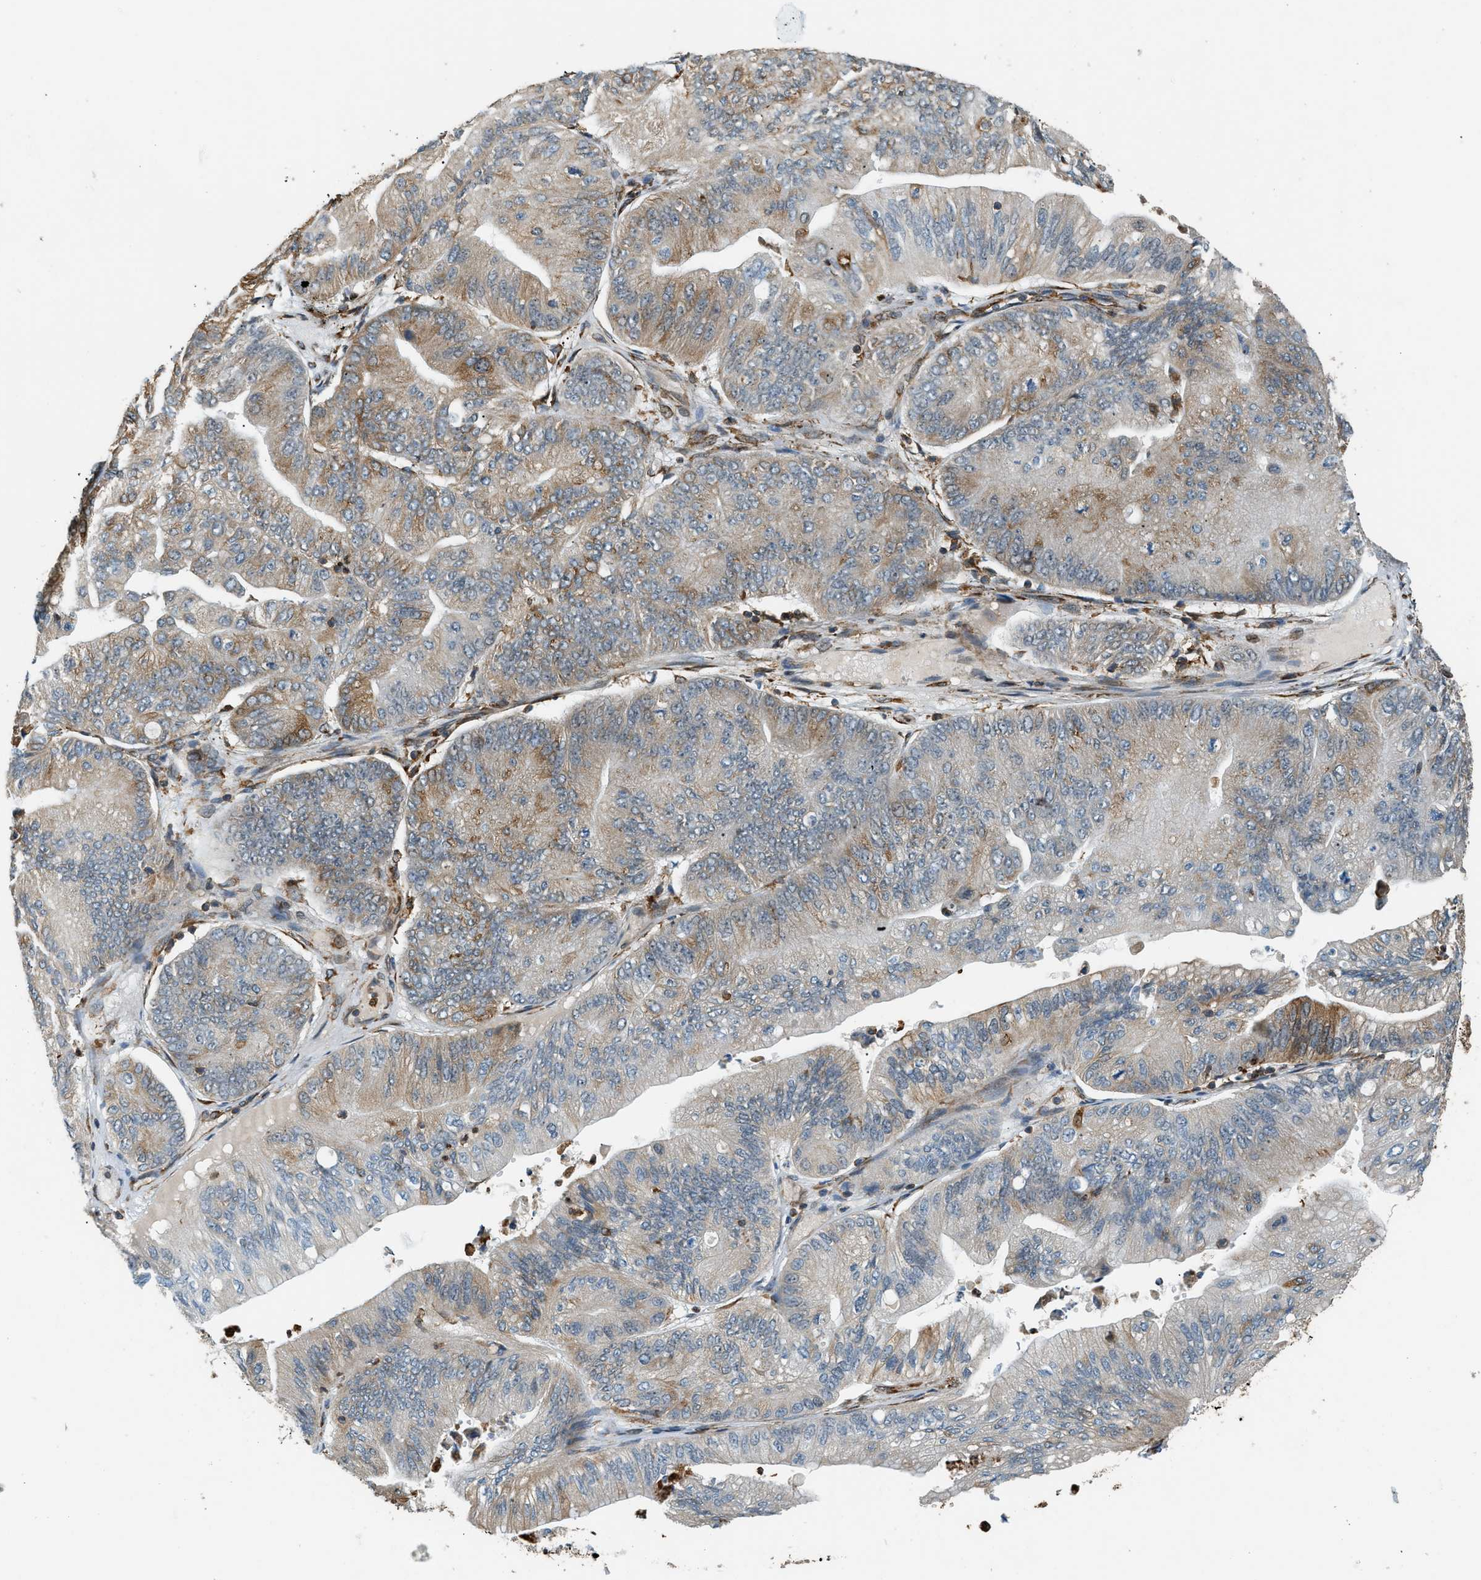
{"staining": {"intensity": "moderate", "quantity": "25%-75%", "location": "cytoplasmic/membranous"}, "tissue": "ovarian cancer", "cell_type": "Tumor cells", "image_type": "cancer", "snomed": [{"axis": "morphology", "description": "Cystadenocarcinoma, mucinous, NOS"}, {"axis": "topography", "description": "Ovary"}], "caption": "Ovarian cancer (mucinous cystadenocarcinoma) tissue shows moderate cytoplasmic/membranous positivity in about 25%-75% of tumor cells, visualized by immunohistochemistry. (Brightfield microscopy of DAB IHC at high magnification).", "gene": "SEMA4D", "patient": {"sex": "female", "age": 61}}